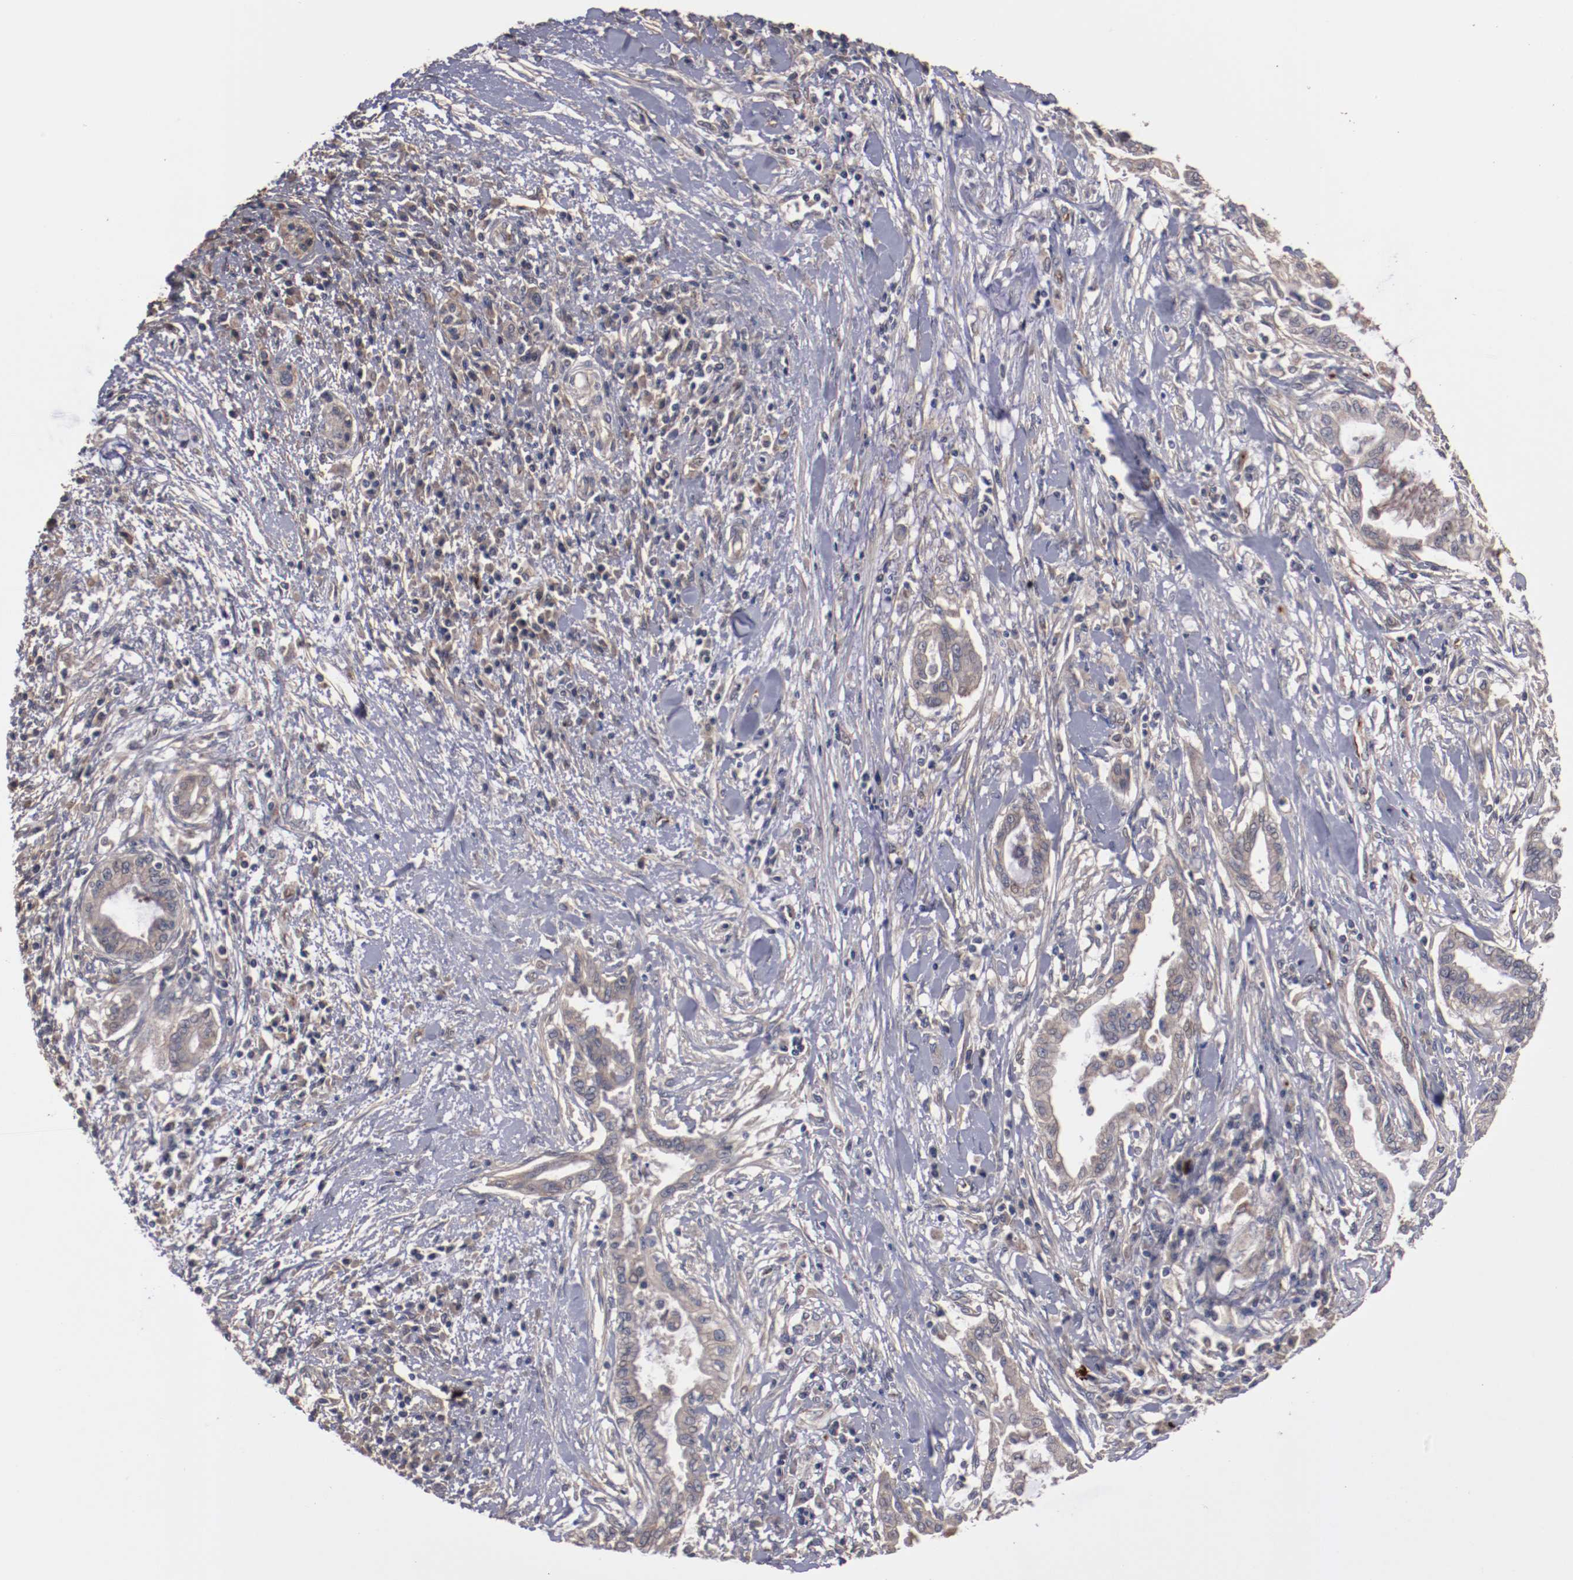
{"staining": {"intensity": "moderate", "quantity": ">75%", "location": "cytoplasmic/membranous"}, "tissue": "pancreatic cancer", "cell_type": "Tumor cells", "image_type": "cancer", "snomed": [{"axis": "morphology", "description": "Adenocarcinoma, NOS"}, {"axis": "topography", "description": "Pancreas"}], "caption": "IHC (DAB) staining of pancreatic cancer exhibits moderate cytoplasmic/membranous protein staining in approximately >75% of tumor cells.", "gene": "DIPK2B", "patient": {"sex": "female", "age": 64}}